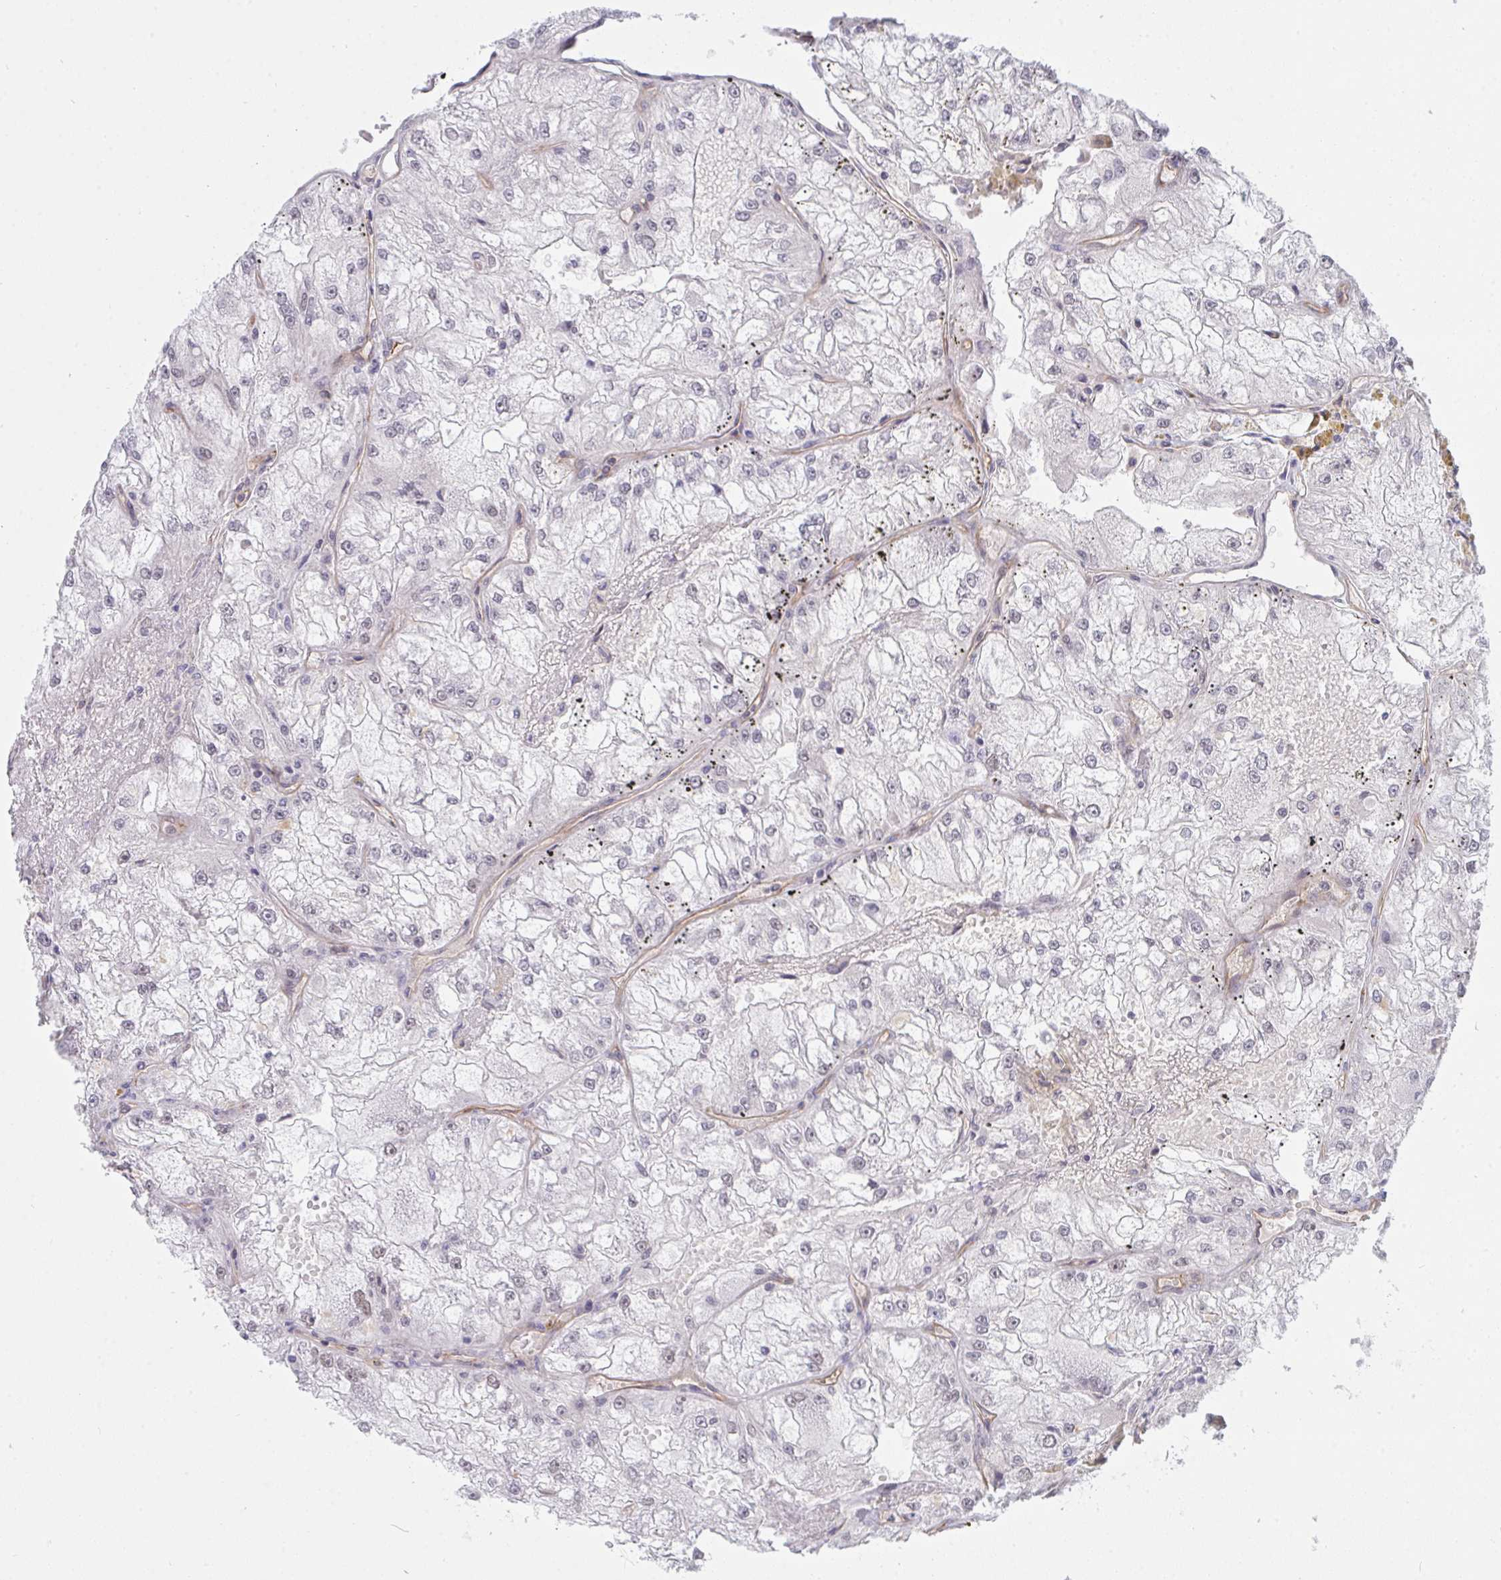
{"staining": {"intensity": "negative", "quantity": "none", "location": "none"}, "tissue": "renal cancer", "cell_type": "Tumor cells", "image_type": "cancer", "snomed": [{"axis": "morphology", "description": "Adenocarcinoma, NOS"}, {"axis": "topography", "description": "Kidney"}], "caption": "The photomicrograph reveals no significant staining in tumor cells of renal adenocarcinoma.", "gene": "DSCAML1", "patient": {"sex": "female", "age": 72}}